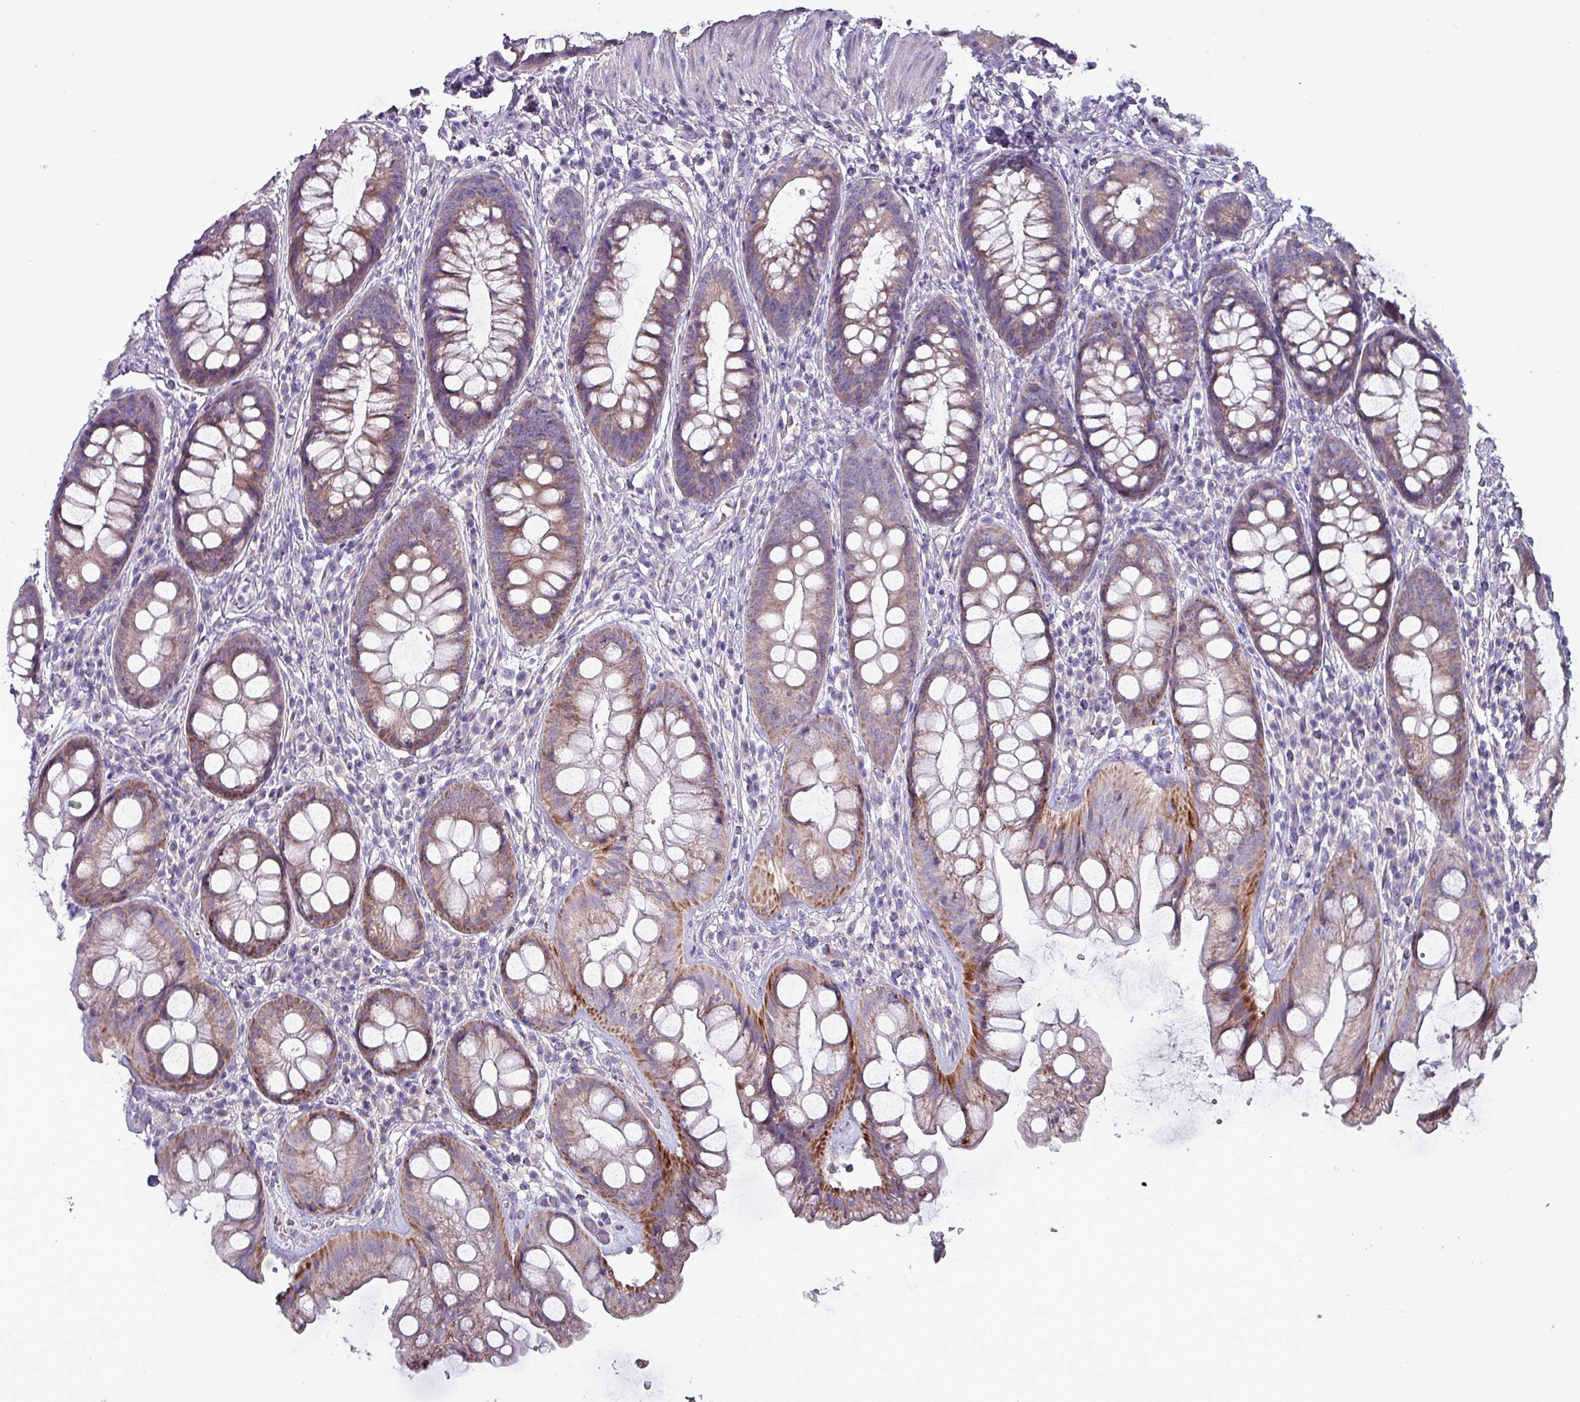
{"staining": {"intensity": "moderate", "quantity": ">75%", "location": "cytoplasmic/membranous"}, "tissue": "rectum", "cell_type": "Glandular cells", "image_type": "normal", "snomed": [{"axis": "morphology", "description": "Normal tissue, NOS"}, {"axis": "topography", "description": "Rectum"}], "caption": "Glandular cells reveal medium levels of moderate cytoplasmic/membranous staining in about >75% of cells in unremarkable human rectum. (brown staining indicates protein expression, while blue staining denotes nuclei).", "gene": "HSD3B7", "patient": {"sex": "male", "age": 74}}